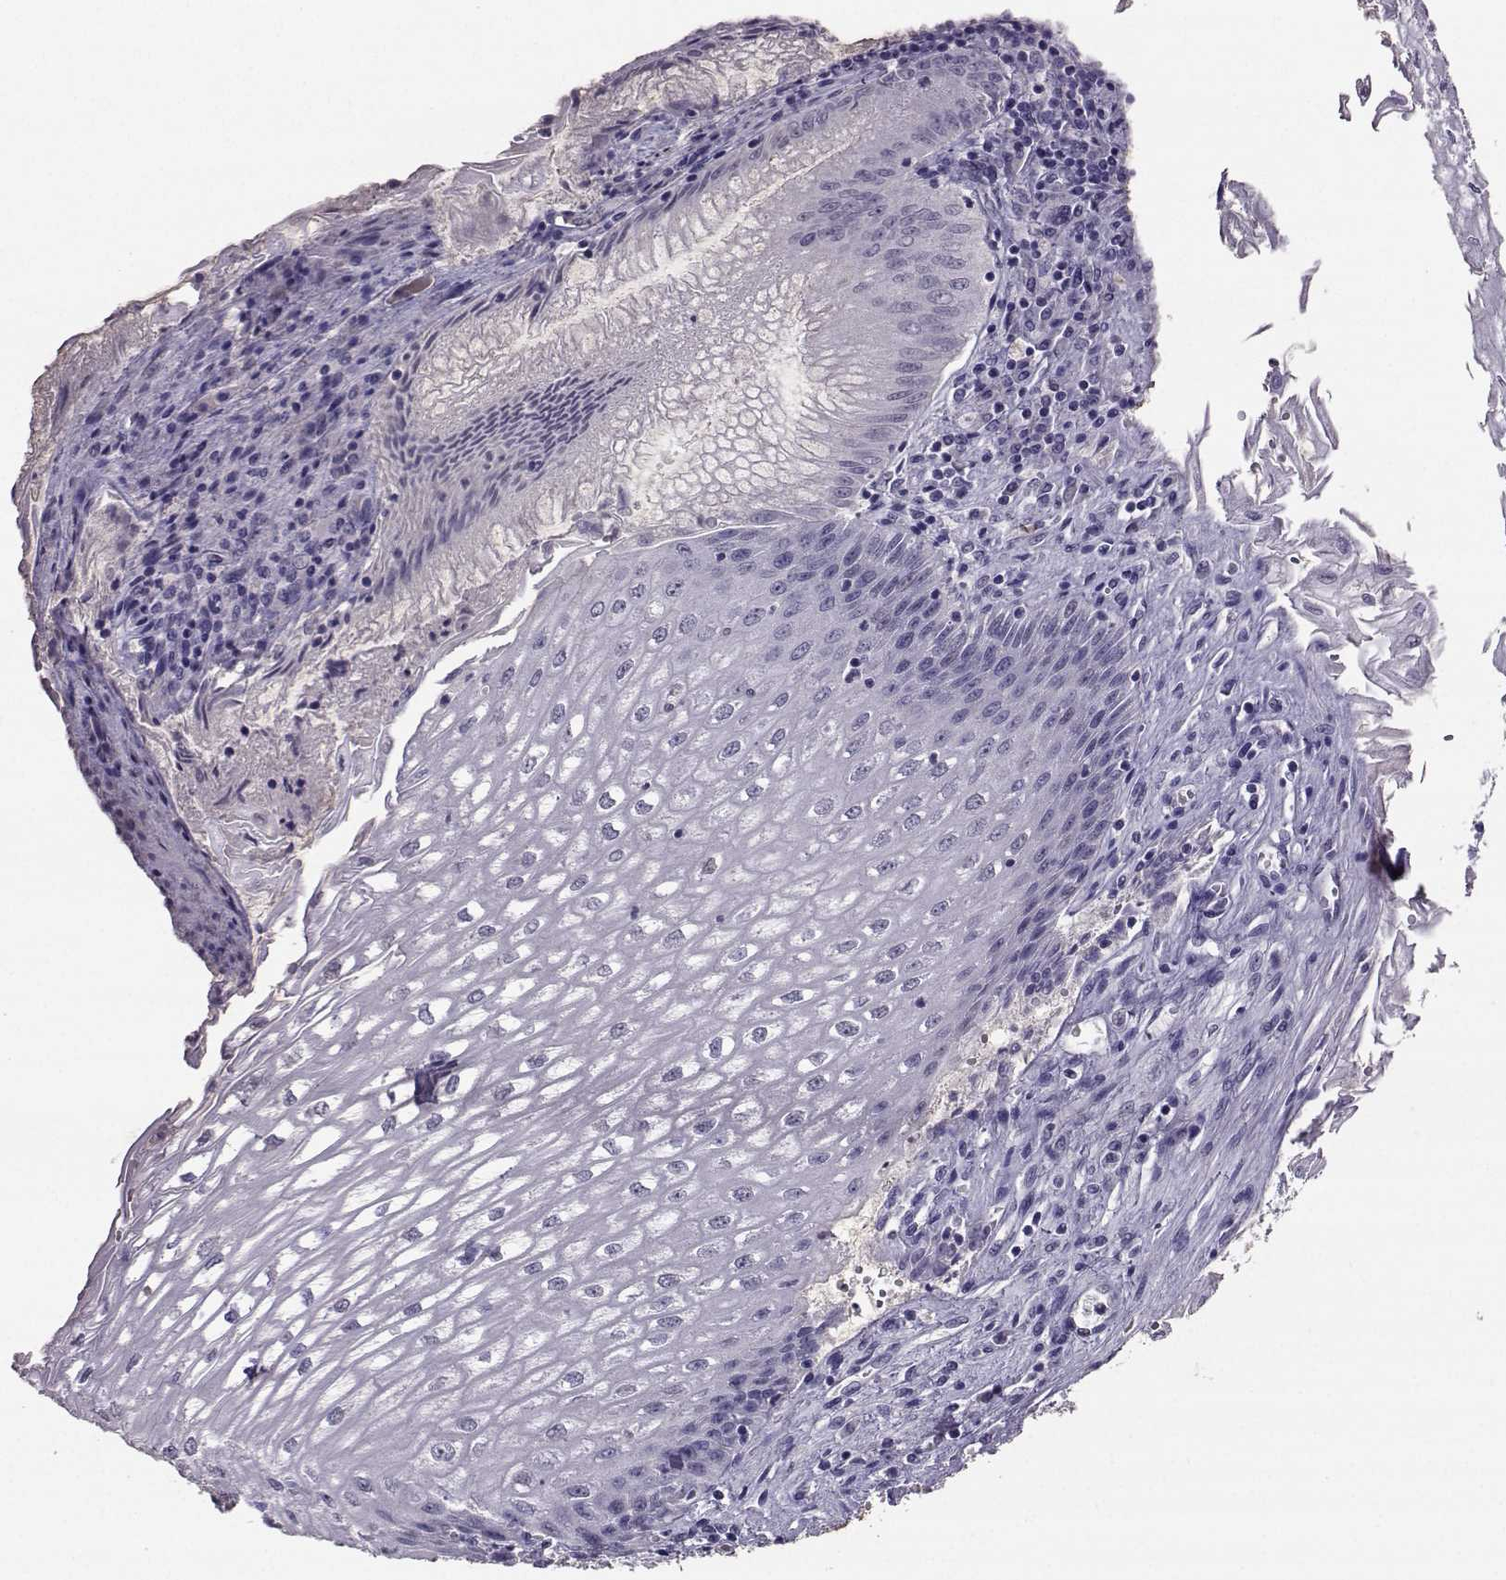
{"staining": {"intensity": "negative", "quantity": "none", "location": "none"}, "tissue": "esophagus", "cell_type": "Squamous epithelial cells", "image_type": "normal", "snomed": [{"axis": "morphology", "description": "Normal tissue, NOS"}, {"axis": "topography", "description": "Esophagus"}], "caption": "This photomicrograph is of benign esophagus stained with immunohistochemistry (IHC) to label a protein in brown with the nuclei are counter-stained blue. There is no positivity in squamous epithelial cells.", "gene": "CARTPT", "patient": {"sex": "male", "age": 58}}